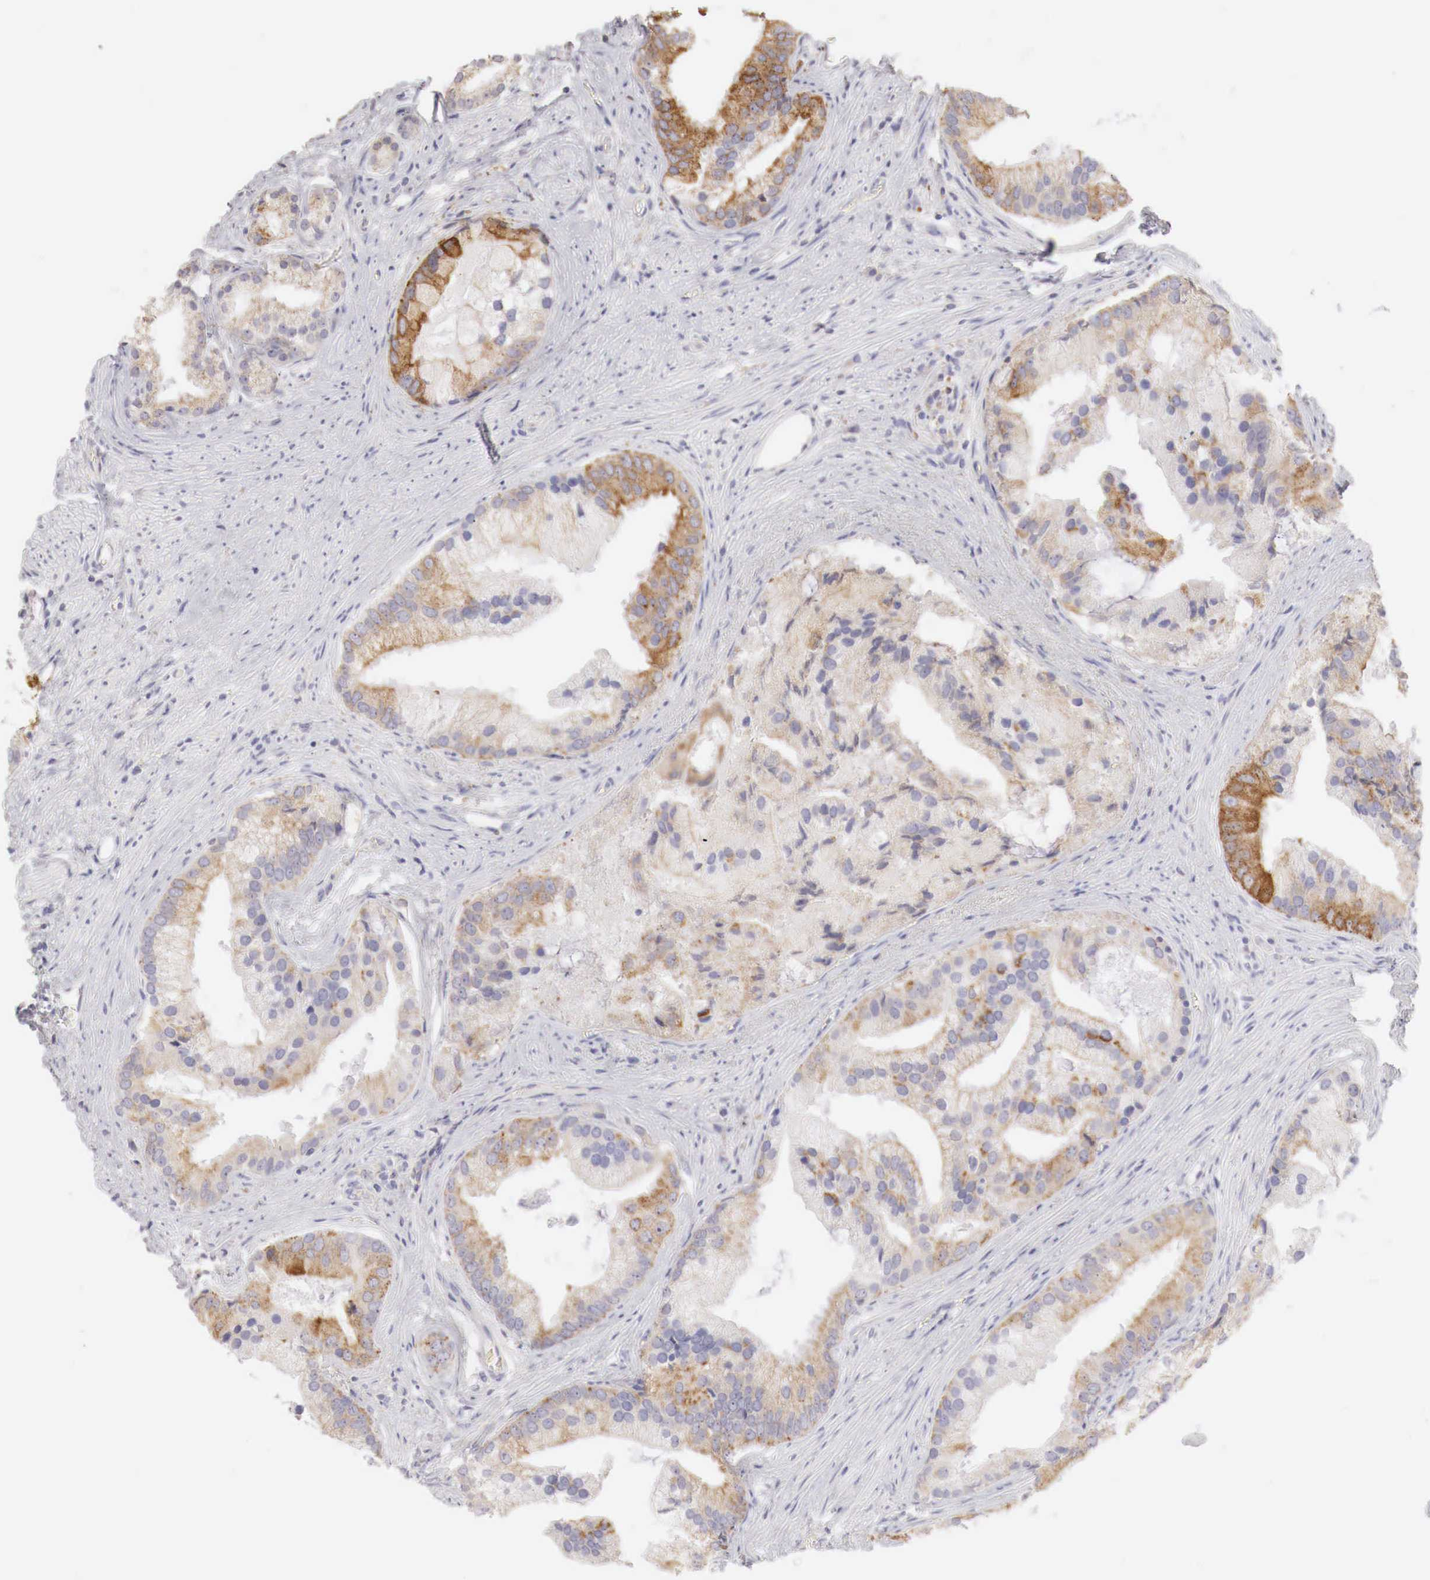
{"staining": {"intensity": "moderate", "quantity": "25%-75%", "location": "cytoplasmic/membranous"}, "tissue": "prostate cancer", "cell_type": "Tumor cells", "image_type": "cancer", "snomed": [{"axis": "morphology", "description": "Adenocarcinoma, Low grade"}, {"axis": "topography", "description": "Prostate"}], "caption": "A medium amount of moderate cytoplasmic/membranous positivity is identified in approximately 25%-75% of tumor cells in prostate cancer (adenocarcinoma (low-grade)) tissue.", "gene": "NSDHL", "patient": {"sex": "male", "age": 71}}